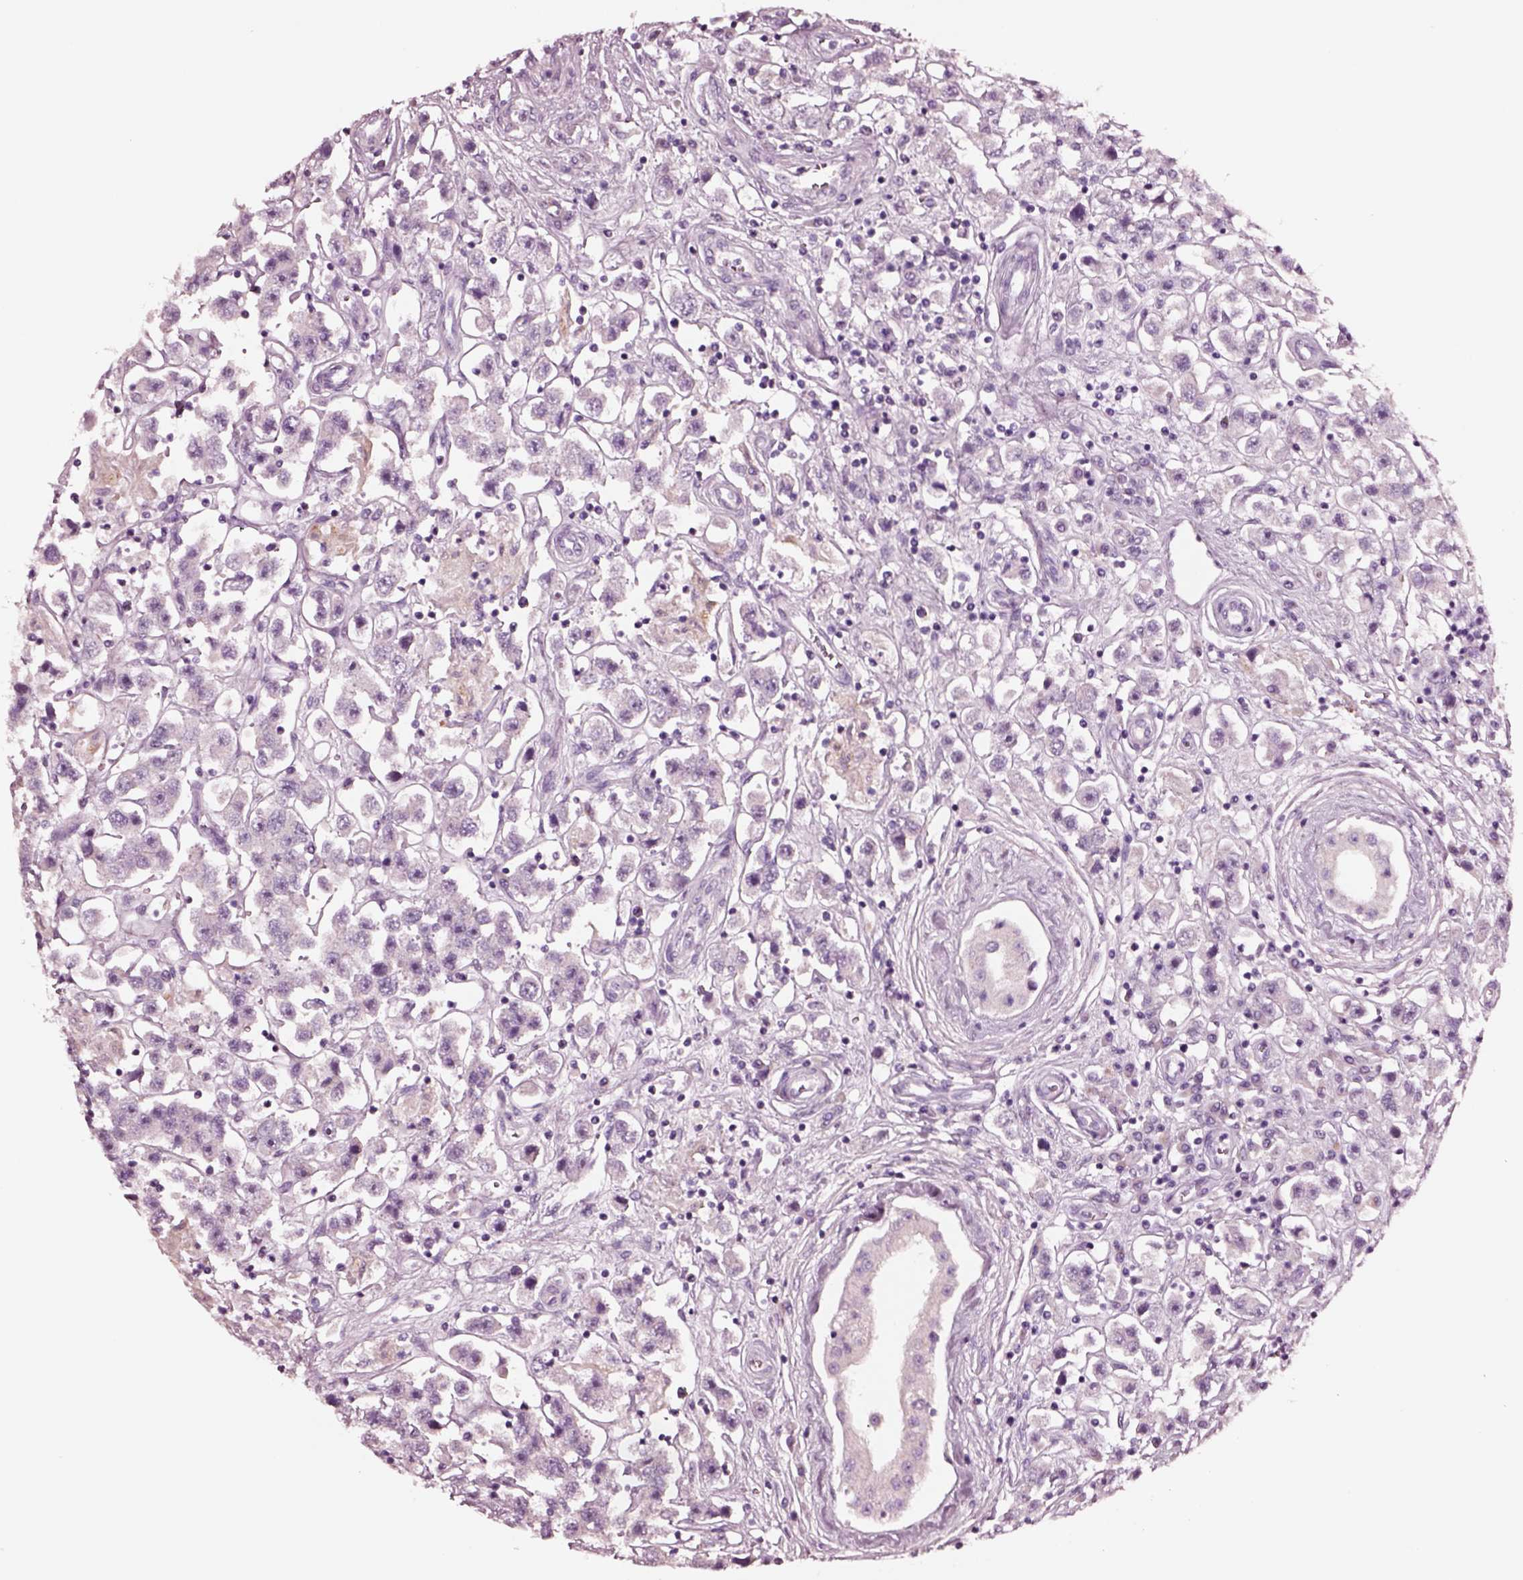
{"staining": {"intensity": "negative", "quantity": "none", "location": "none"}, "tissue": "testis cancer", "cell_type": "Tumor cells", "image_type": "cancer", "snomed": [{"axis": "morphology", "description": "Seminoma, NOS"}, {"axis": "topography", "description": "Testis"}], "caption": "Immunohistochemical staining of testis cancer reveals no significant staining in tumor cells. The staining is performed using DAB (3,3'-diaminobenzidine) brown chromogen with nuclei counter-stained in using hematoxylin.", "gene": "NMRK2", "patient": {"sex": "male", "age": 45}}